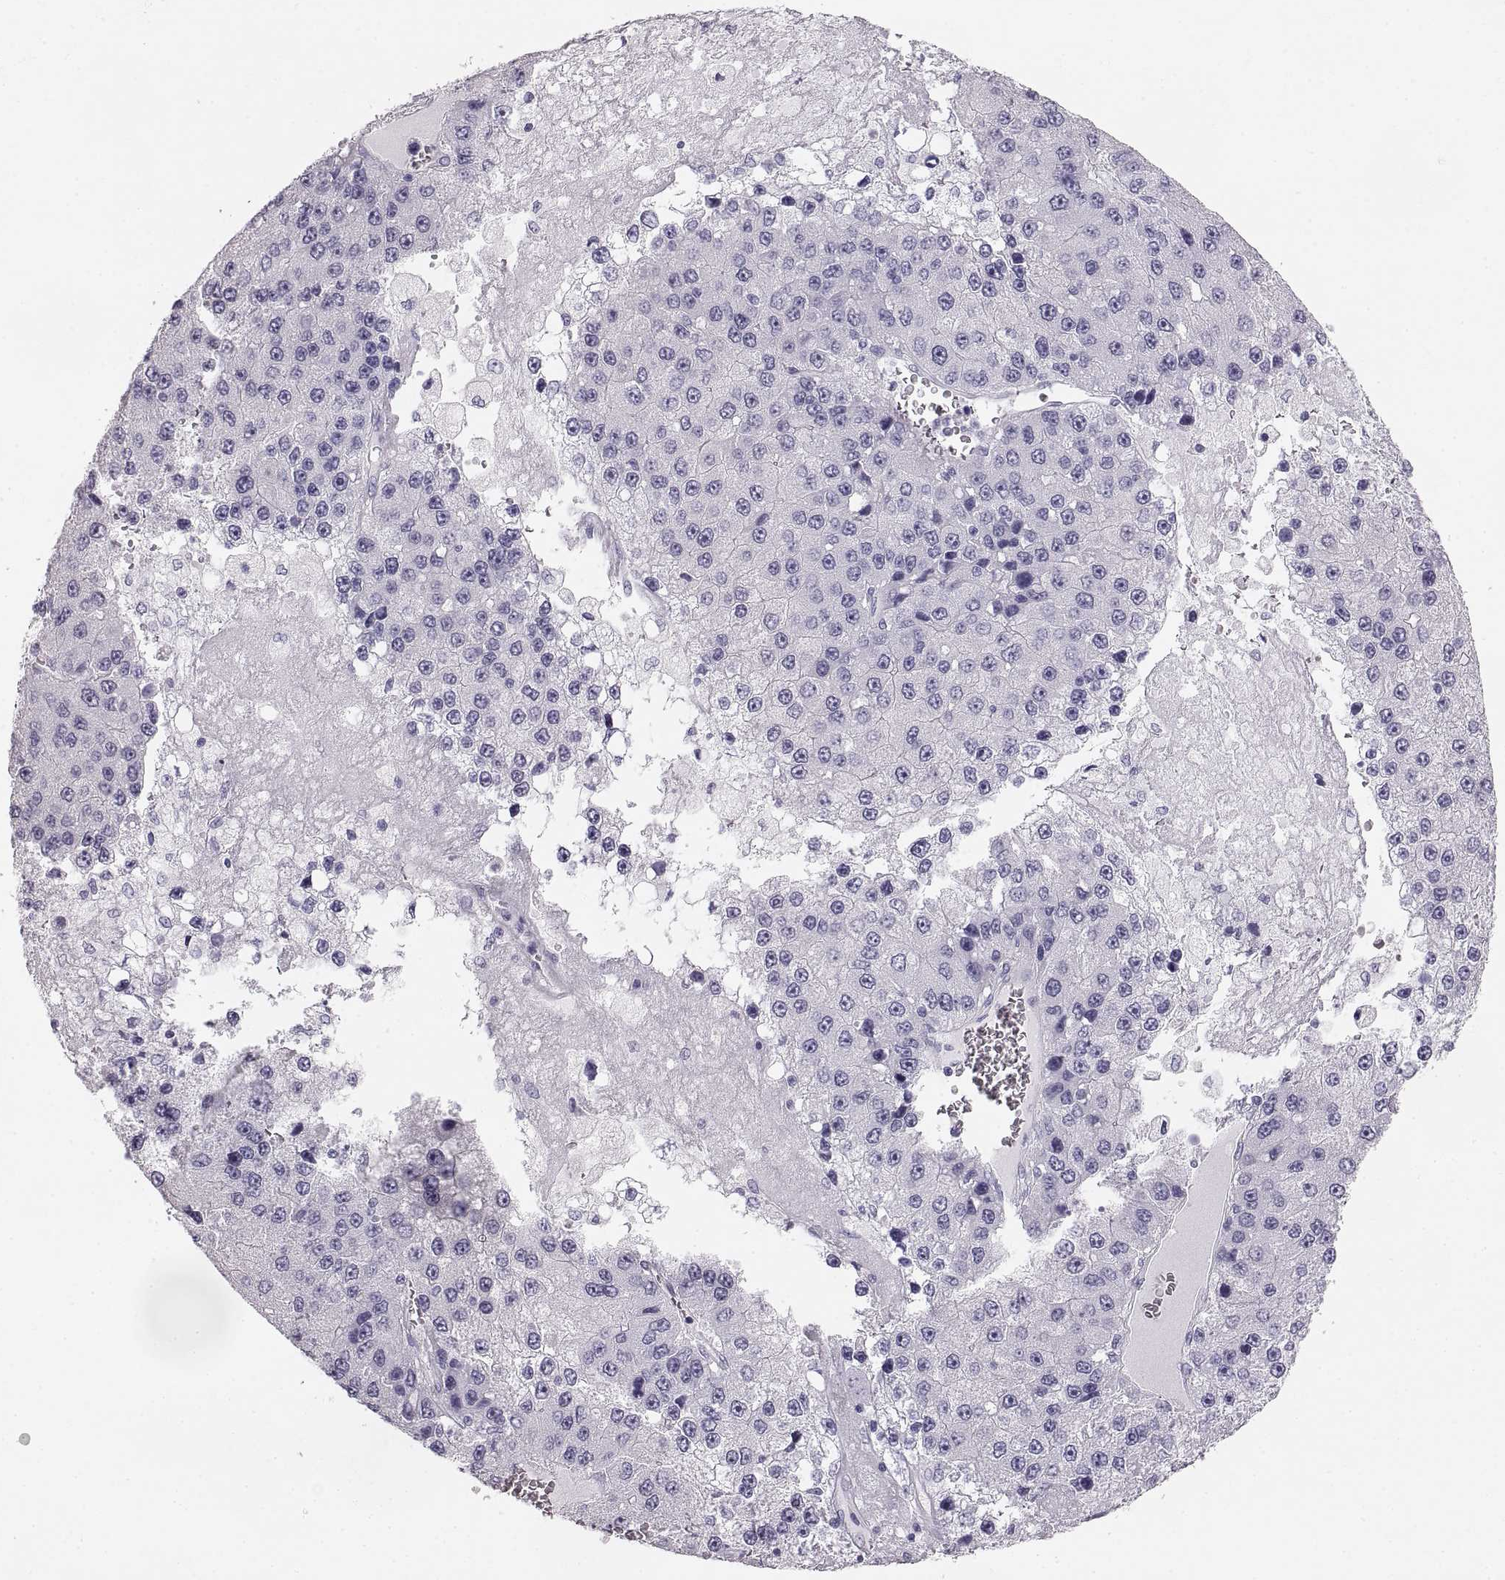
{"staining": {"intensity": "negative", "quantity": "none", "location": "none"}, "tissue": "liver cancer", "cell_type": "Tumor cells", "image_type": "cancer", "snomed": [{"axis": "morphology", "description": "Carcinoma, Hepatocellular, NOS"}, {"axis": "topography", "description": "Liver"}], "caption": "This is a micrograph of immunohistochemistry (IHC) staining of liver cancer (hepatocellular carcinoma), which shows no staining in tumor cells.", "gene": "CRYAA", "patient": {"sex": "female", "age": 73}}